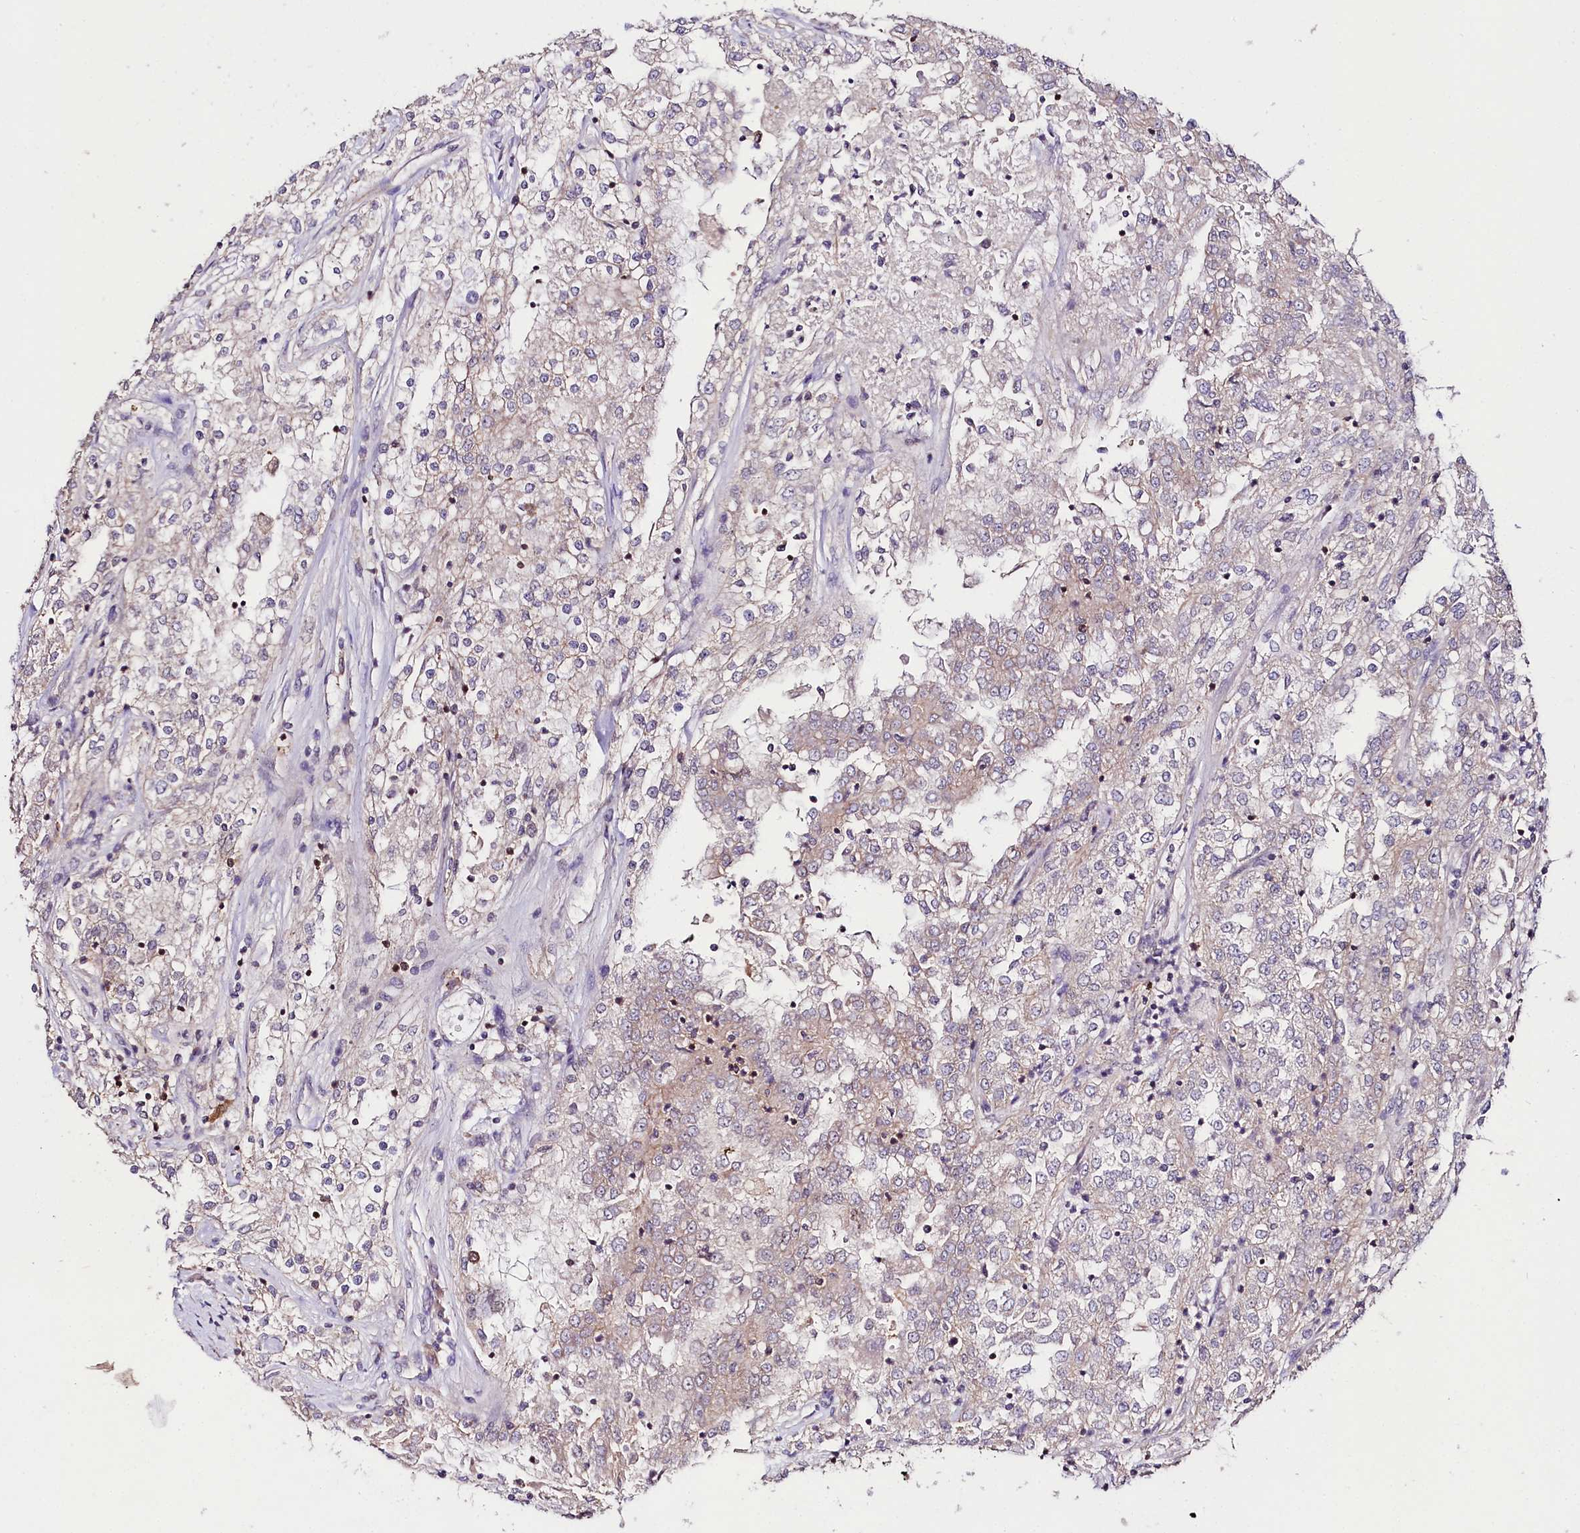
{"staining": {"intensity": "weak", "quantity": "<25%", "location": "cytoplasmic/membranous"}, "tissue": "renal cancer", "cell_type": "Tumor cells", "image_type": "cancer", "snomed": [{"axis": "morphology", "description": "Adenocarcinoma, NOS"}, {"axis": "topography", "description": "Kidney"}], "caption": "IHC photomicrograph of human renal cancer (adenocarcinoma) stained for a protein (brown), which exhibits no staining in tumor cells.", "gene": "TAFAZZIN", "patient": {"sex": "female", "age": 52}}